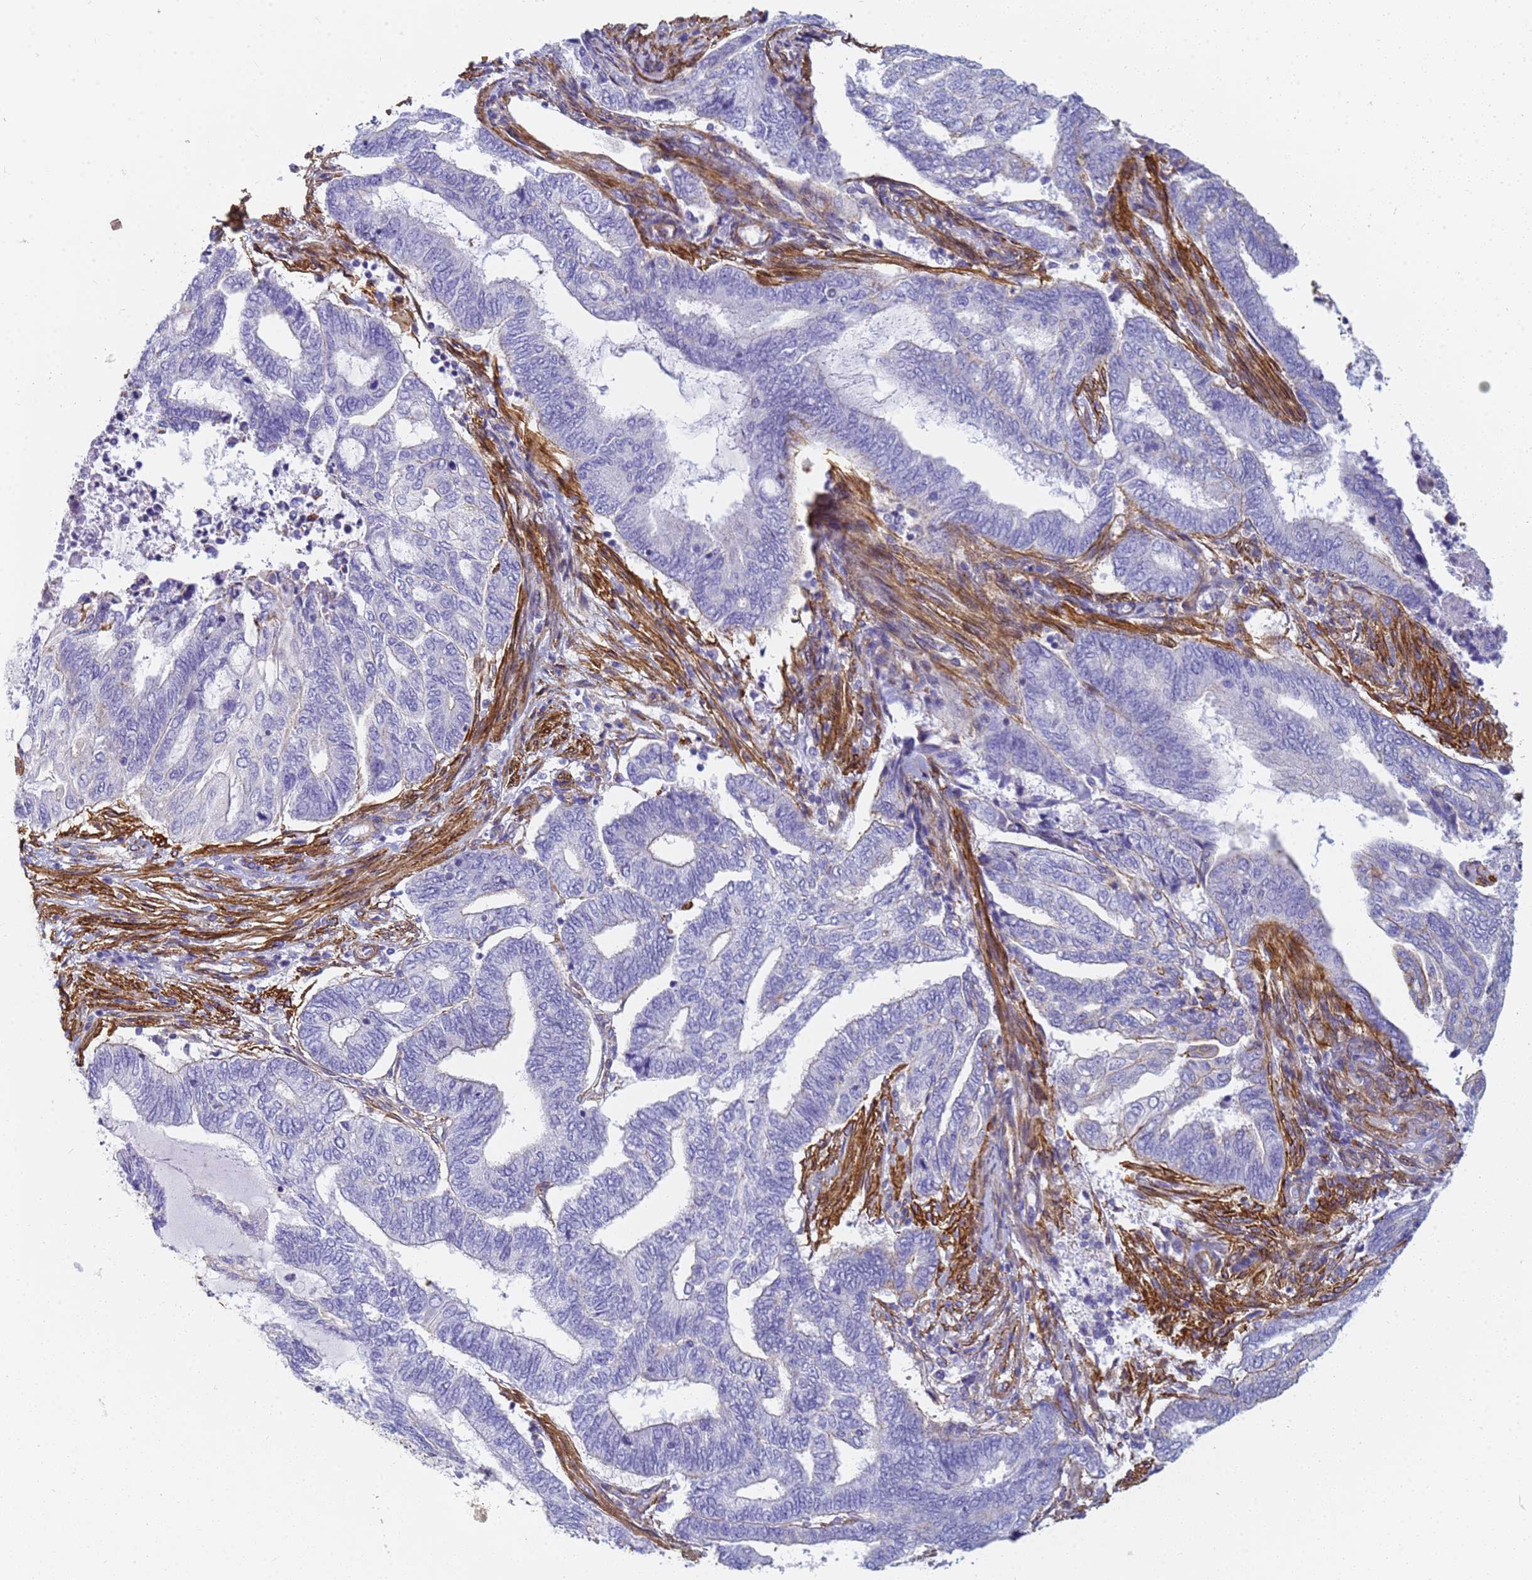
{"staining": {"intensity": "negative", "quantity": "none", "location": "none"}, "tissue": "endometrial cancer", "cell_type": "Tumor cells", "image_type": "cancer", "snomed": [{"axis": "morphology", "description": "Adenocarcinoma, NOS"}, {"axis": "topography", "description": "Uterus"}, {"axis": "topography", "description": "Endometrium"}], "caption": "Immunohistochemistry (IHC) image of adenocarcinoma (endometrial) stained for a protein (brown), which displays no positivity in tumor cells. (DAB (3,3'-diaminobenzidine) immunohistochemistry (IHC) visualized using brightfield microscopy, high magnification).", "gene": "TPM1", "patient": {"sex": "female", "age": 70}}